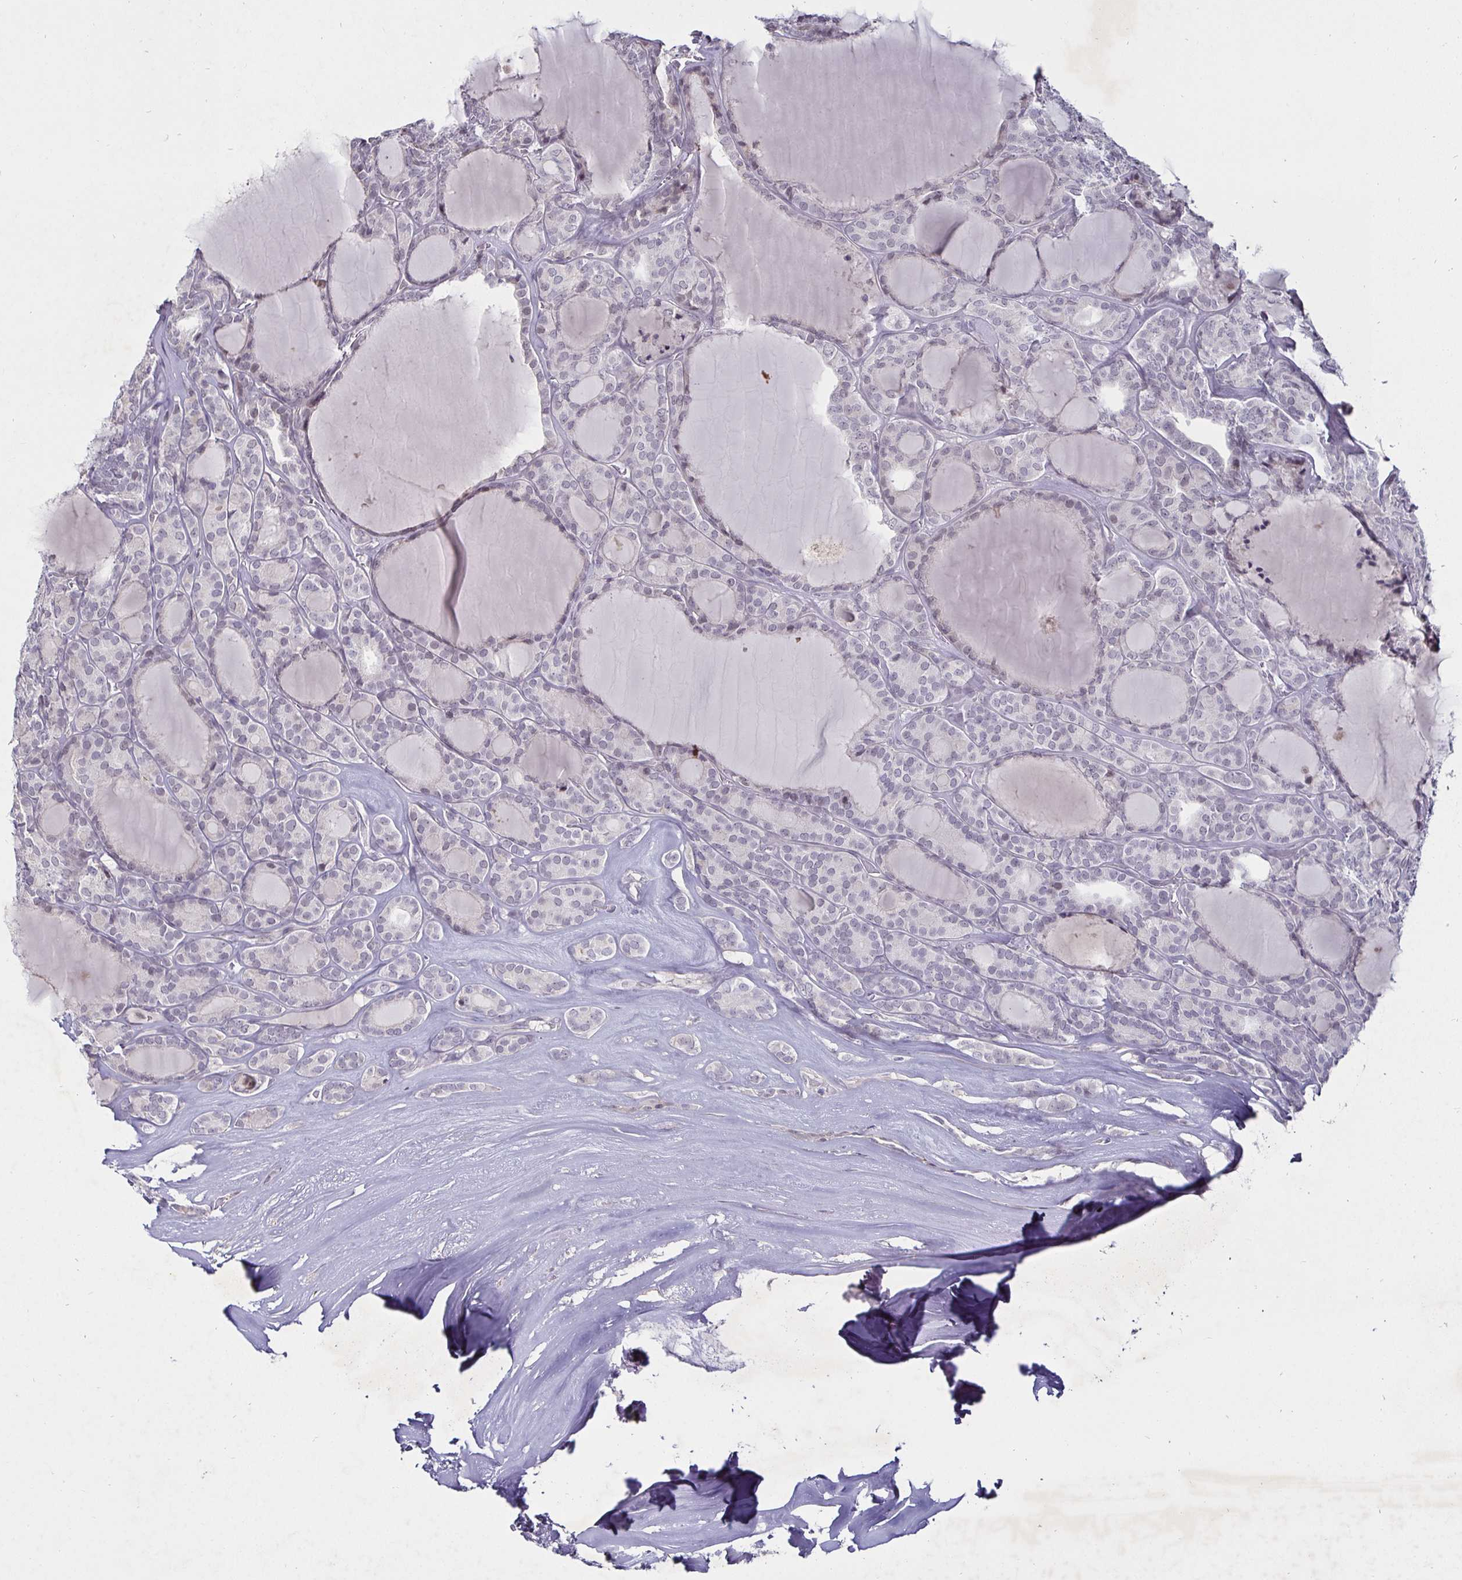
{"staining": {"intensity": "negative", "quantity": "none", "location": "none"}, "tissue": "thyroid cancer", "cell_type": "Tumor cells", "image_type": "cancer", "snomed": [{"axis": "morphology", "description": "Follicular adenoma carcinoma, NOS"}, {"axis": "topography", "description": "Thyroid gland"}], "caption": "High power microscopy micrograph of an immunohistochemistry histopathology image of follicular adenoma carcinoma (thyroid), revealing no significant positivity in tumor cells.", "gene": "MLH1", "patient": {"sex": "male", "age": 74}}